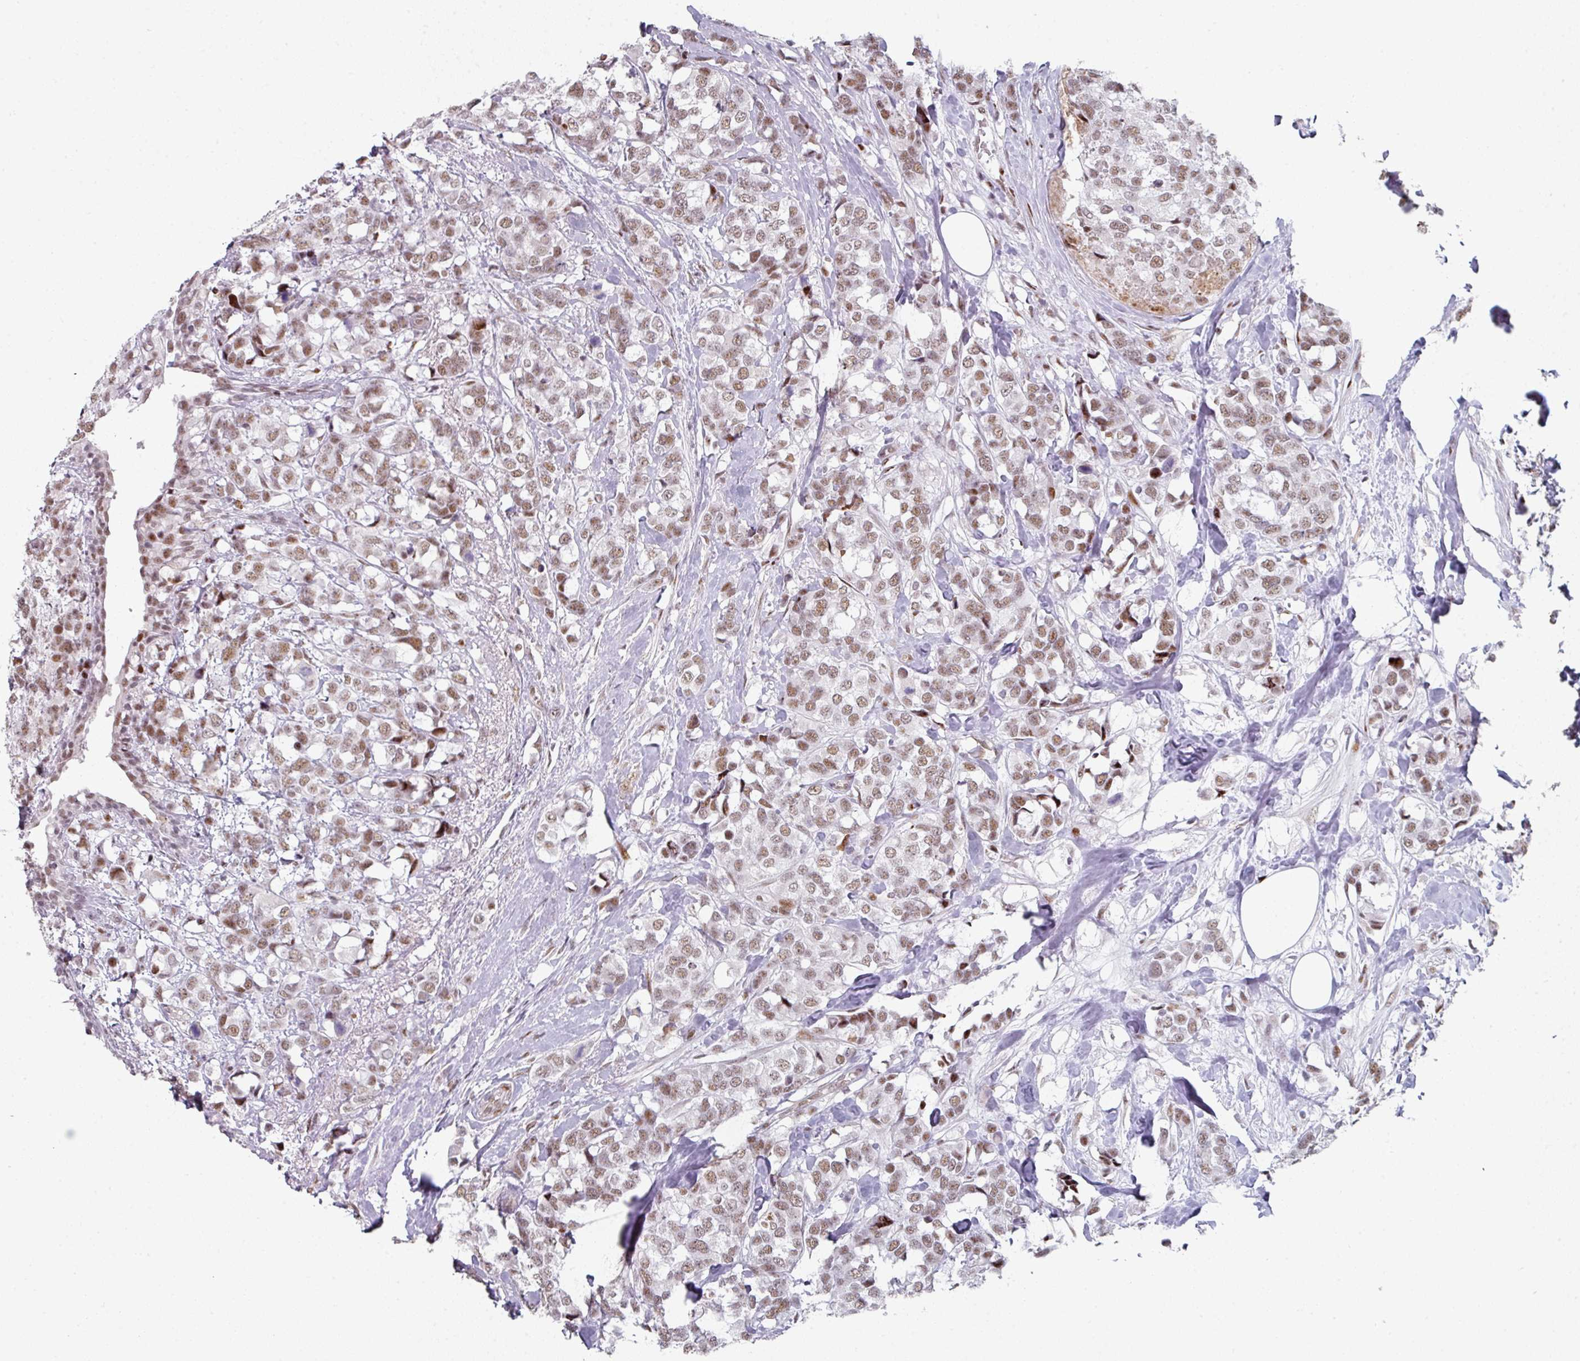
{"staining": {"intensity": "moderate", "quantity": ">75%", "location": "nuclear"}, "tissue": "breast cancer", "cell_type": "Tumor cells", "image_type": "cancer", "snomed": [{"axis": "morphology", "description": "Lobular carcinoma"}, {"axis": "topography", "description": "Breast"}], "caption": "Lobular carcinoma (breast) stained with a protein marker reveals moderate staining in tumor cells.", "gene": "SF3B5", "patient": {"sex": "female", "age": 59}}